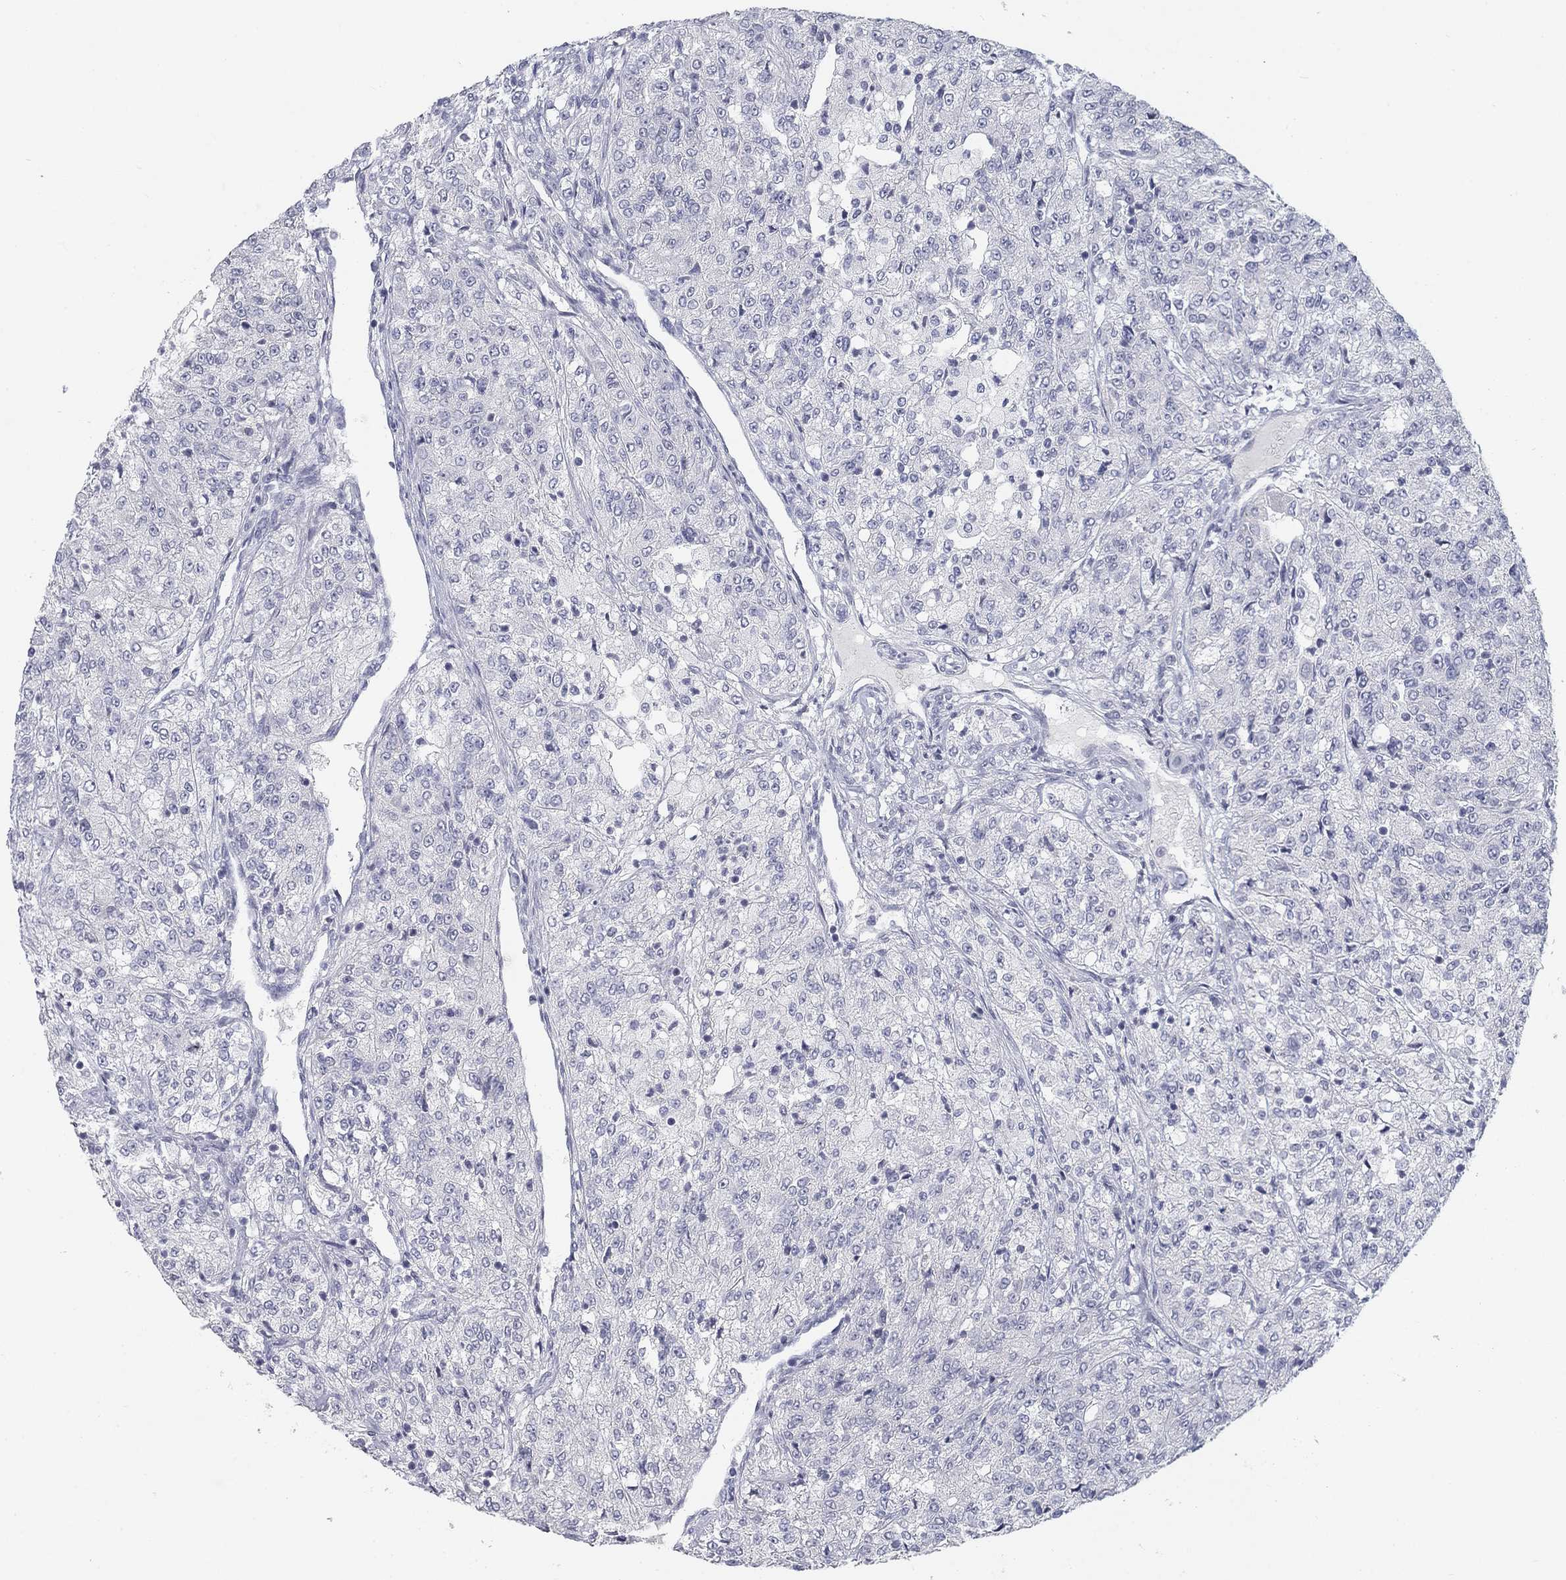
{"staining": {"intensity": "negative", "quantity": "none", "location": "none"}, "tissue": "renal cancer", "cell_type": "Tumor cells", "image_type": "cancer", "snomed": [{"axis": "morphology", "description": "Adenocarcinoma, NOS"}, {"axis": "topography", "description": "Kidney"}], "caption": "Histopathology image shows no protein expression in tumor cells of renal cancer (adenocarcinoma) tissue.", "gene": "ATP1A3", "patient": {"sex": "female", "age": 63}}